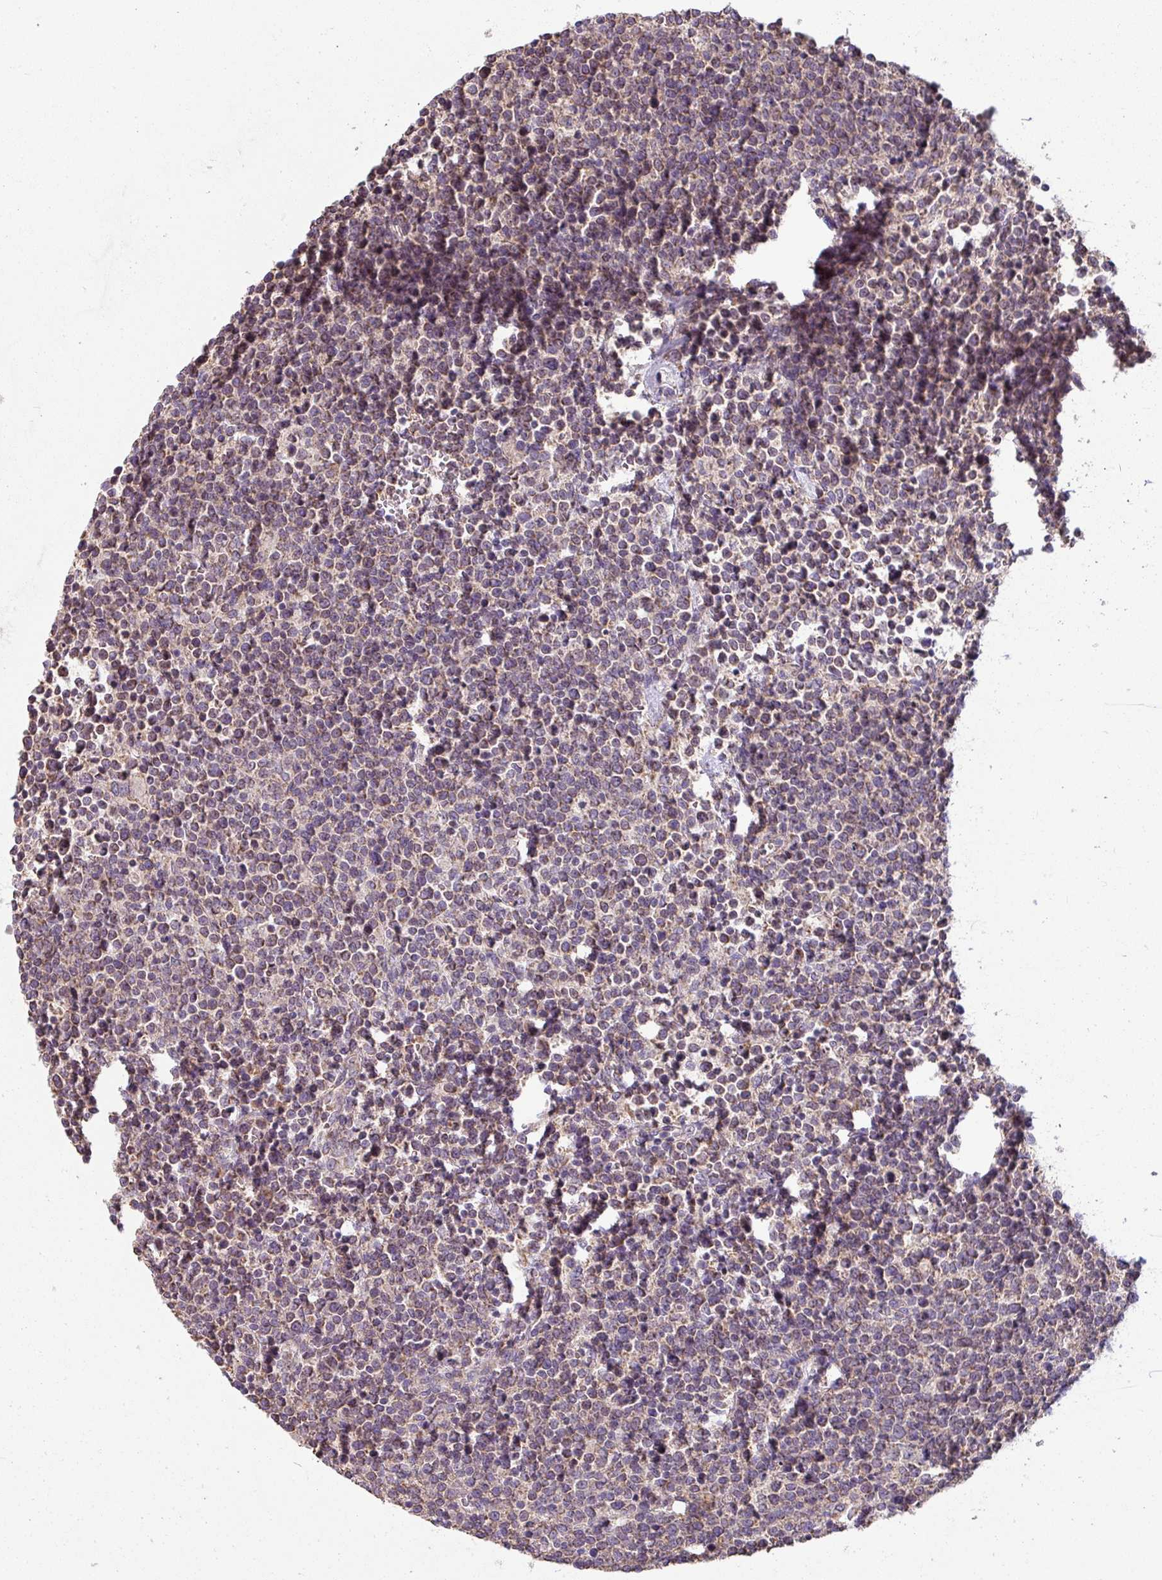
{"staining": {"intensity": "weak", "quantity": "25%-75%", "location": "cytoplasmic/membranous"}, "tissue": "lymphoma", "cell_type": "Tumor cells", "image_type": "cancer", "snomed": [{"axis": "morphology", "description": "Malignant lymphoma, non-Hodgkin's type, High grade"}, {"axis": "topography", "description": "Lymph node"}], "caption": "Protein expression analysis of human malignant lymphoma, non-Hodgkin's type (high-grade) reveals weak cytoplasmic/membranous positivity in approximately 25%-75% of tumor cells.", "gene": "PALS2", "patient": {"sex": "male", "age": 61}}